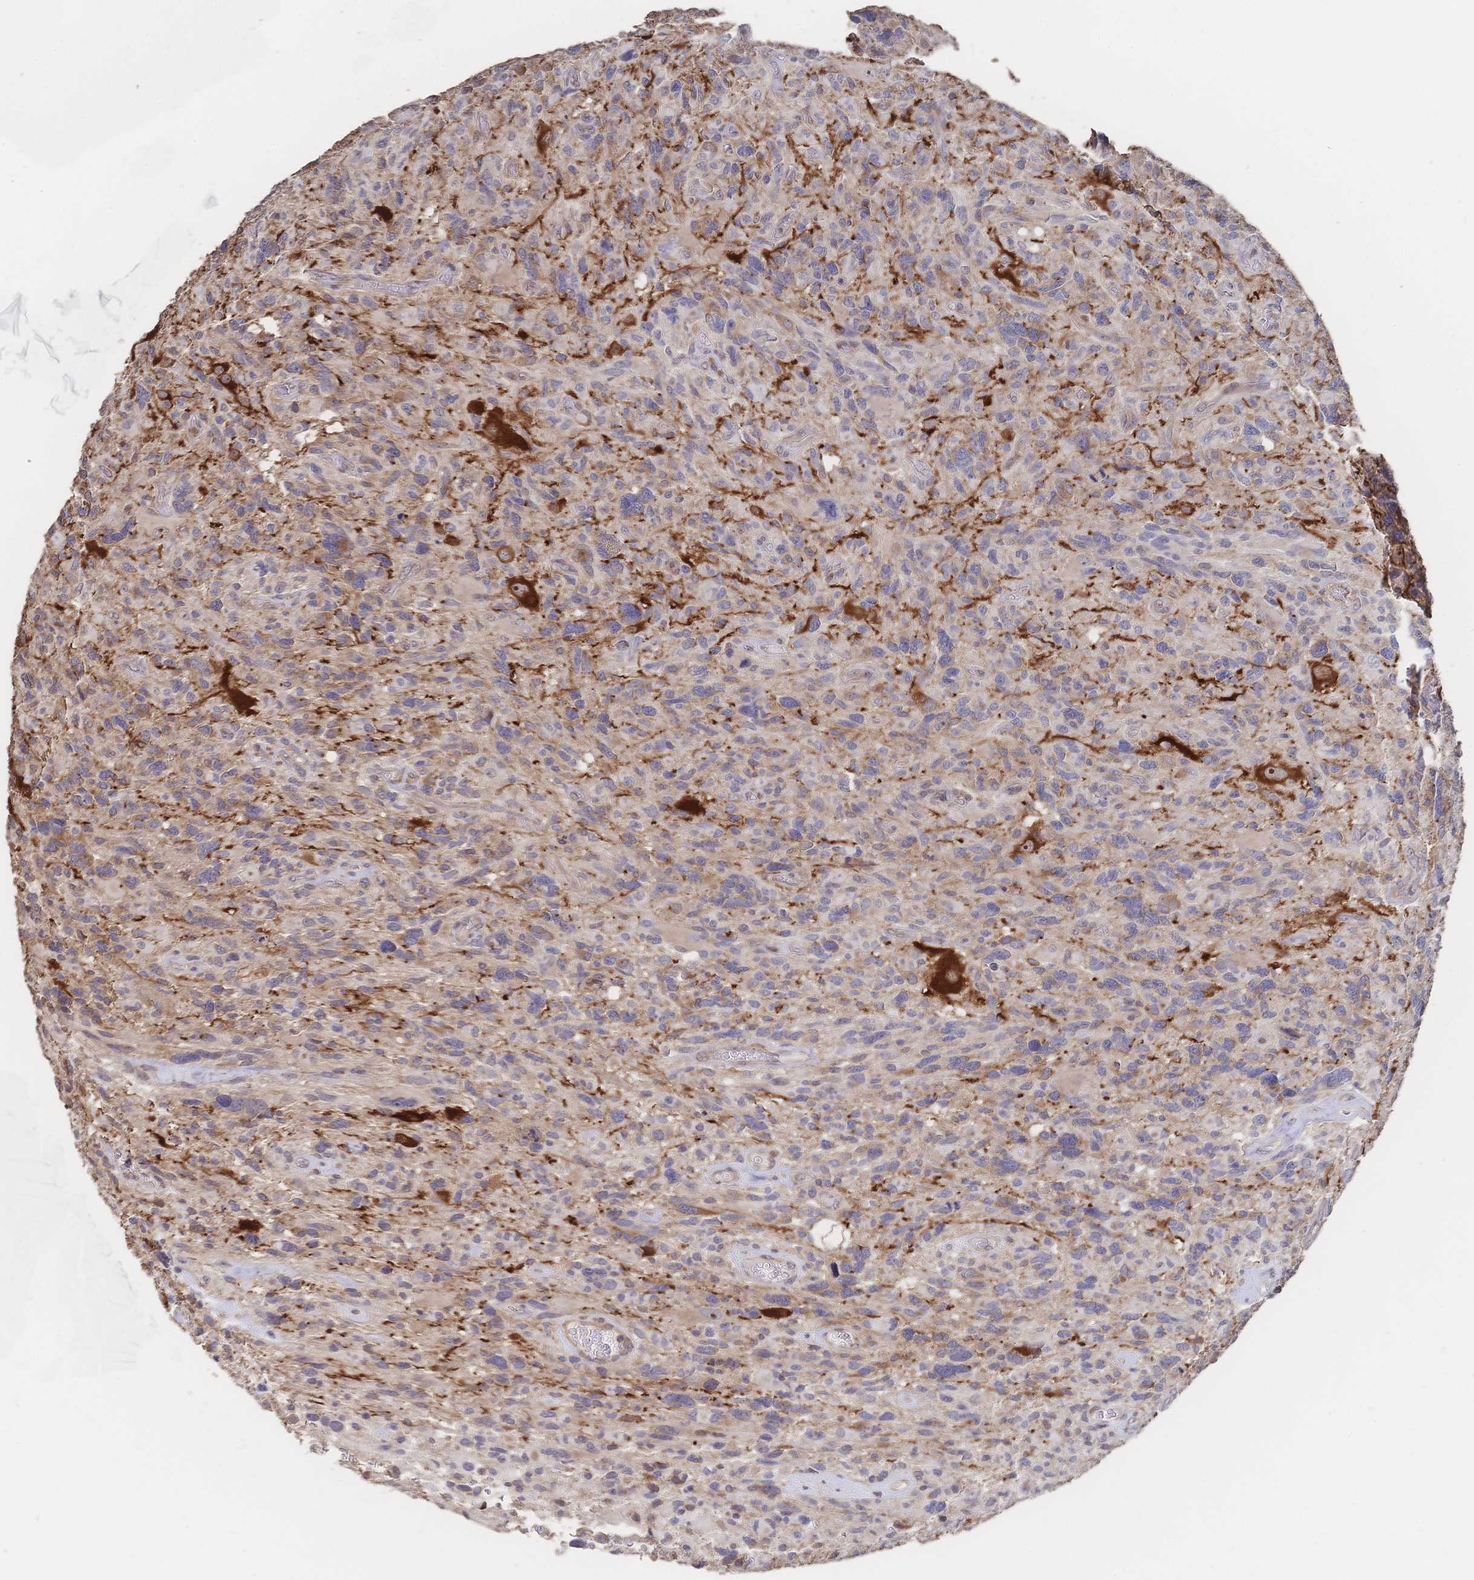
{"staining": {"intensity": "negative", "quantity": "none", "location": "none"}, "tissue": "glioma", "cell_type": "Tumor cells", "image_type": "cancer", "snomed": [{"axis": "morphology", "description": "Glioma, malignant, High grade"}, {"axis": "topography", "description": "Brain"}], "caption": "IHC photomicrograph of neoplastic tissue: glioma stained with DAB (3,3'-diaminobenzidine) displays no significant protein positivity in tumor cells.", "gene": "DNAJA4", "patient": {"sex": "male", "age": 49}}